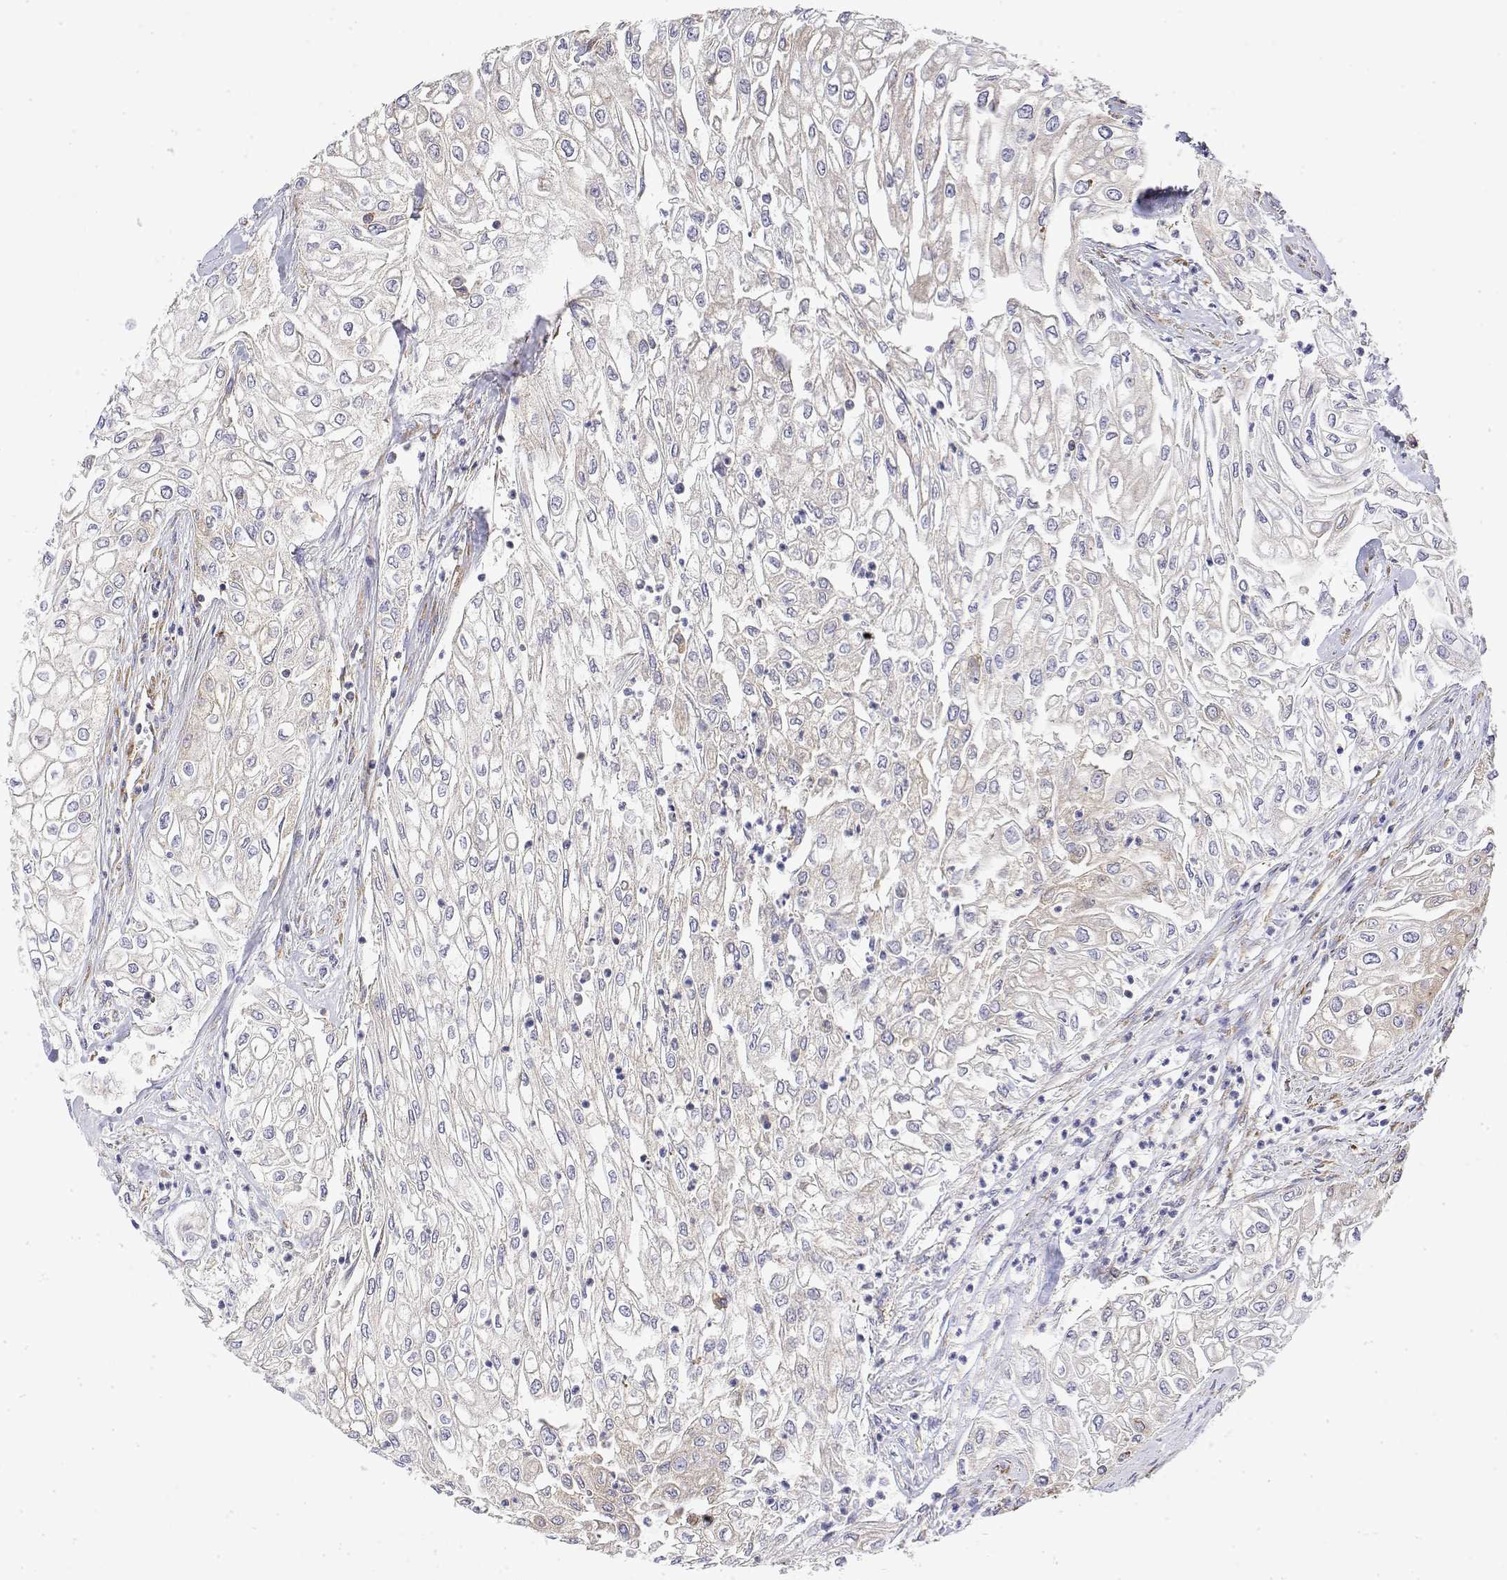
{"staining": {"intensity": "negative", "quantity": "none", "location": "none"}, "tissue": "urothelial cancer", "cell_type": "Tumor cells", "image_type": "cancer", "snomed": [{"axis": "morphology", "description": "Urothelial carcinoma, High grade"}, {"axis": "topography", "description": "Urinary bladder"}], "caption": "DAB (3,3'-diaminobenzidine) immunohistochemical staining of urothelial cancer demonstrates no significant positivity in tumor cells.", "gene": "EEF1G", "patient": {"sex": "male", "age": 62}}